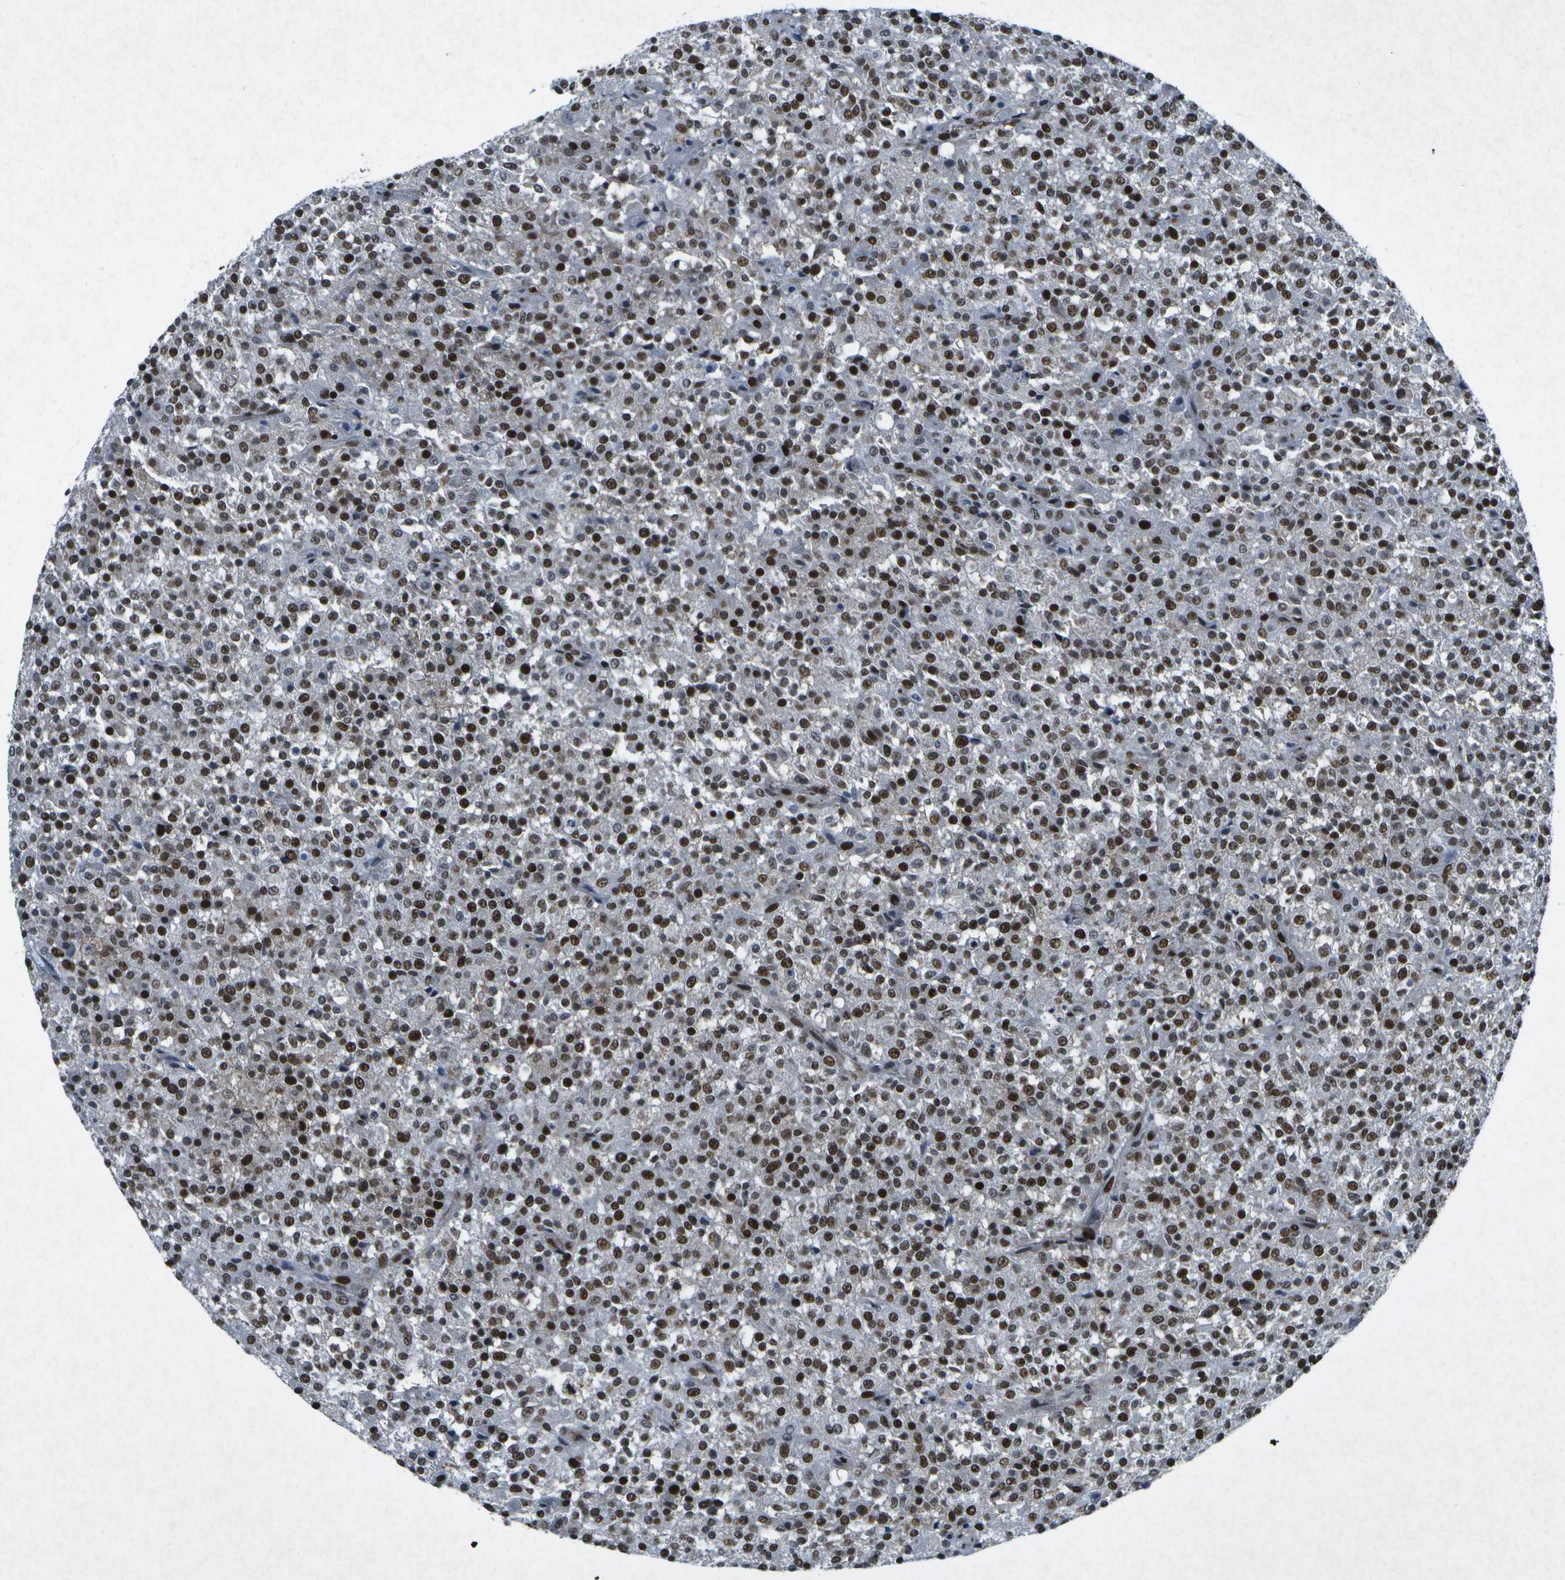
{"staining": {"intensity": "strong", "quantity": ">75%", "location": "nuclear"}, "tissue": "testis cancer", "cell_type": "Tumor cells", "image_type": "cancer", "snomed": [{"axis": "morphology", "description": "Seminoma, NOS"}, {"axis": "topography", "description": "Testis"}], "caption": "A high amount of strong nuclear staining is present in approximately >75% of tumor cells in testis cancer (seminoma) tissue.", "gene": "MTA2", "patient": {"sex": "male", "age": 59}}